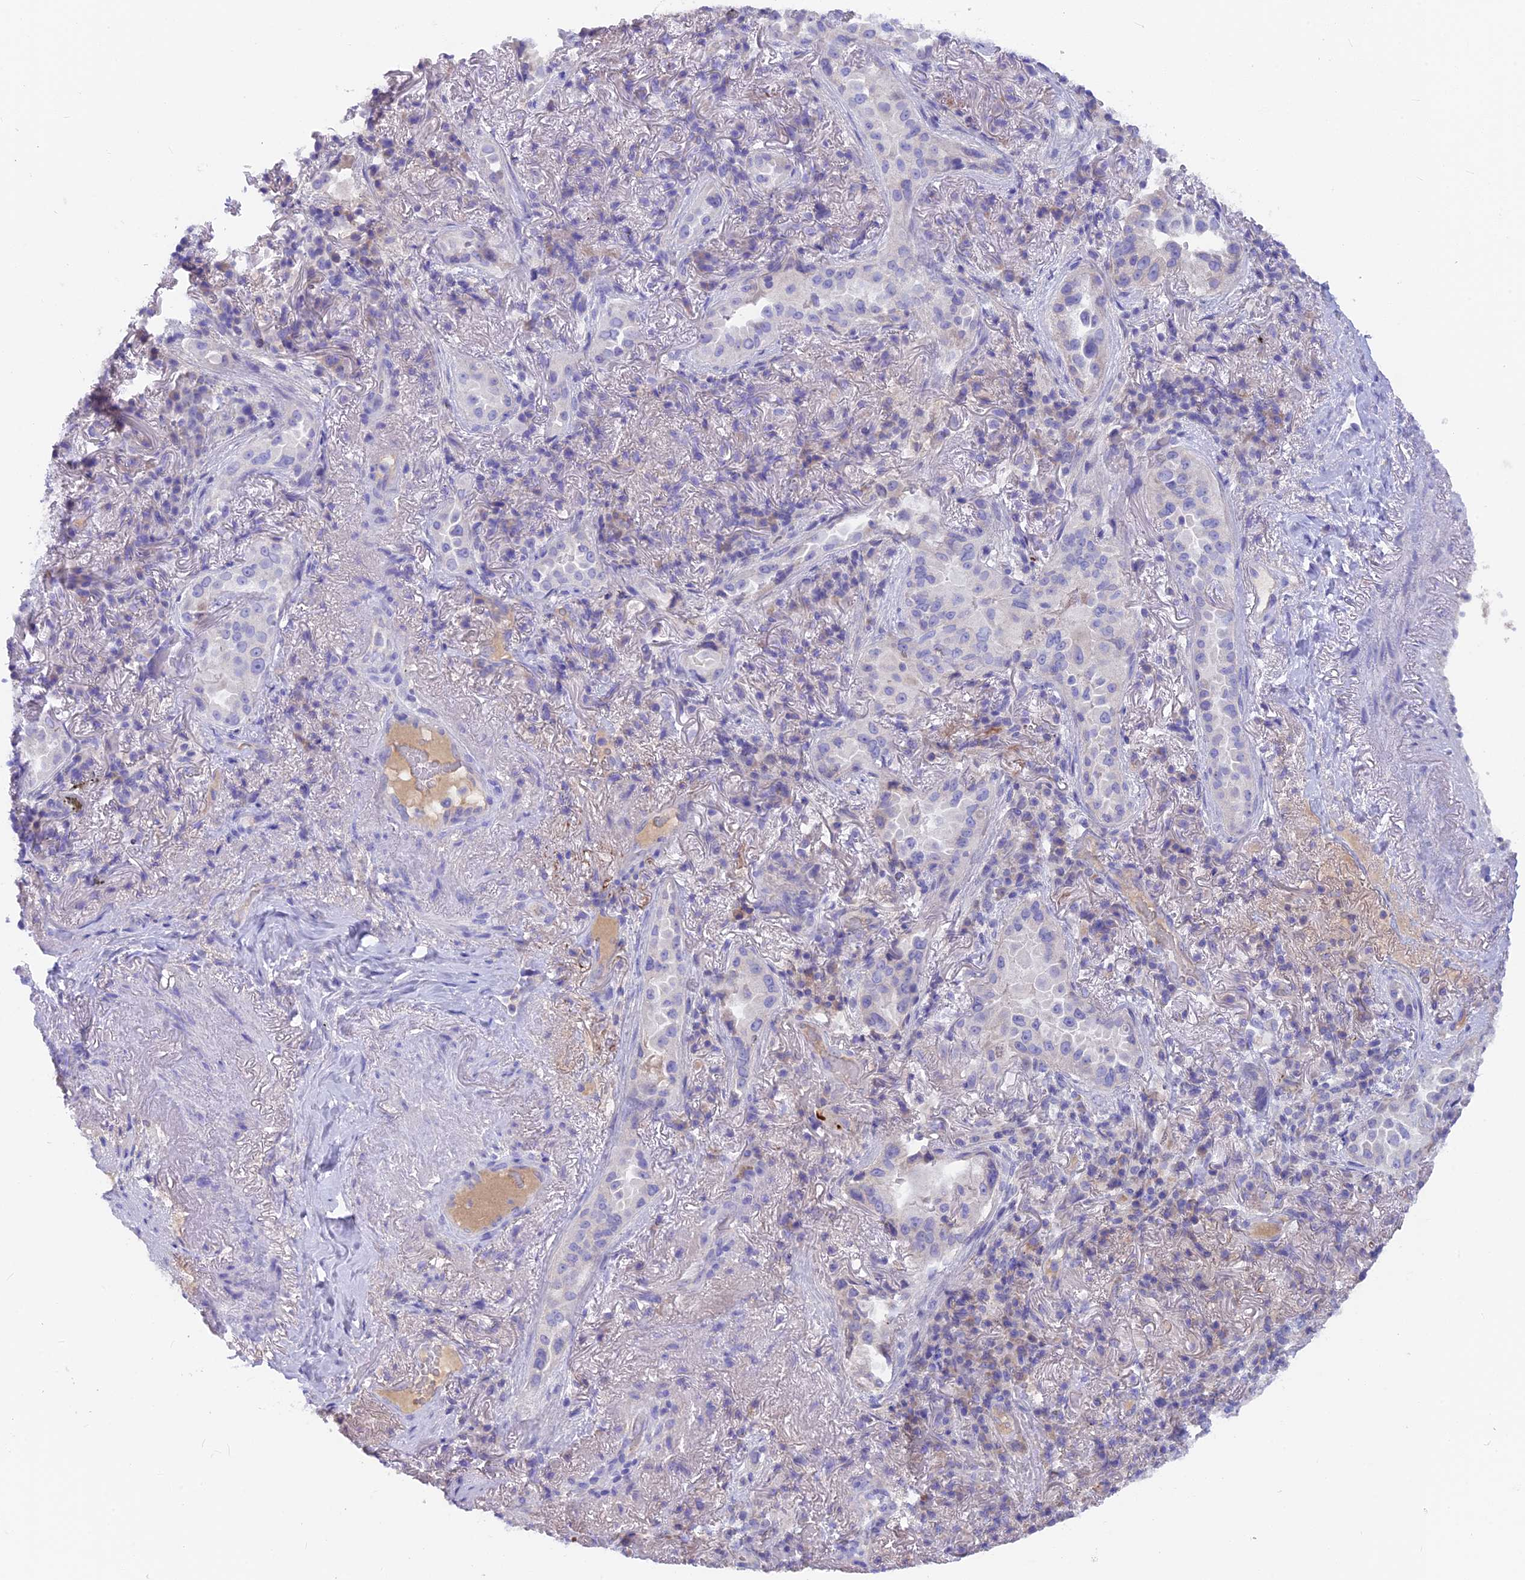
{"staining": {"intensity": "negative", "quantity": "none", "location": "none"}, "tissue": "lung cancer", "cell_type": "Tumor cells", "image_type": "cancer", "snomed": [{"axis": "morphology", "description": "Adenocarcinoma, NOS"}, {"axis": "topography", "description": "Lung"}], "caption": "Tumor cells show no significant positivity in lung adenocarcinoma. (DAB immunohistochemistry (IHC) visualized using brightfield microscopy, high magnification).", "gene": "PZP", "patient": {"sex": "female", "age": 69}}